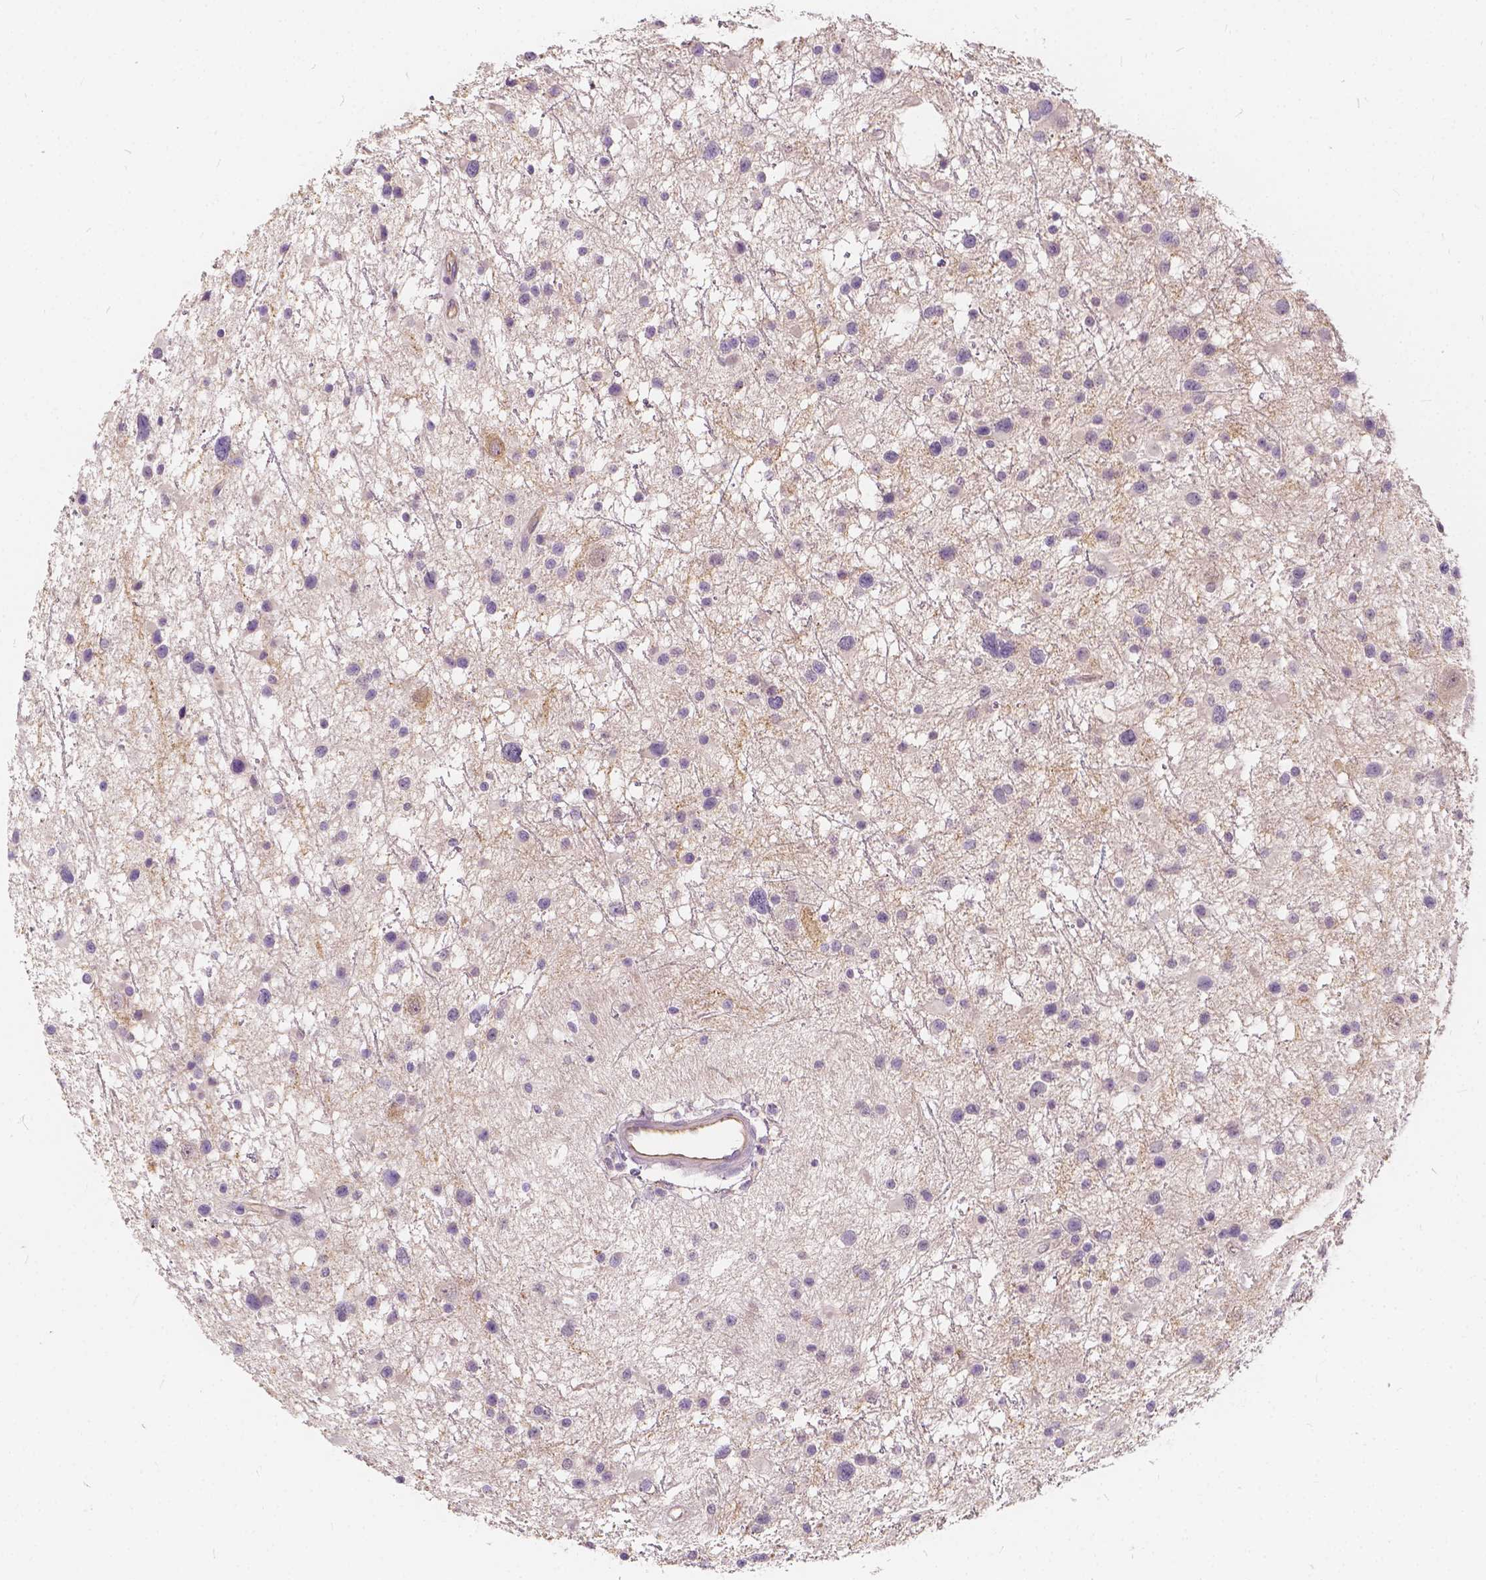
{"staining": {"intensity": "negative", "quantity": "none", "location": "none"}, "tissue": "glioma", "cell_type": "Tumor cells", "image_type": "cancer", "snomed": [{"axis": "morphology", "description": "Glioma, malignant, Low grade"}, {"axis": "topography", "description": "Brain"}], "caption": "A high-resolution image shows IHC staining of malignant glioma (low-grade), which exhibits no significant staining in tumor cells.", "gene": "KIAA0513", "patient": {"sex": "female", "age": 32}}